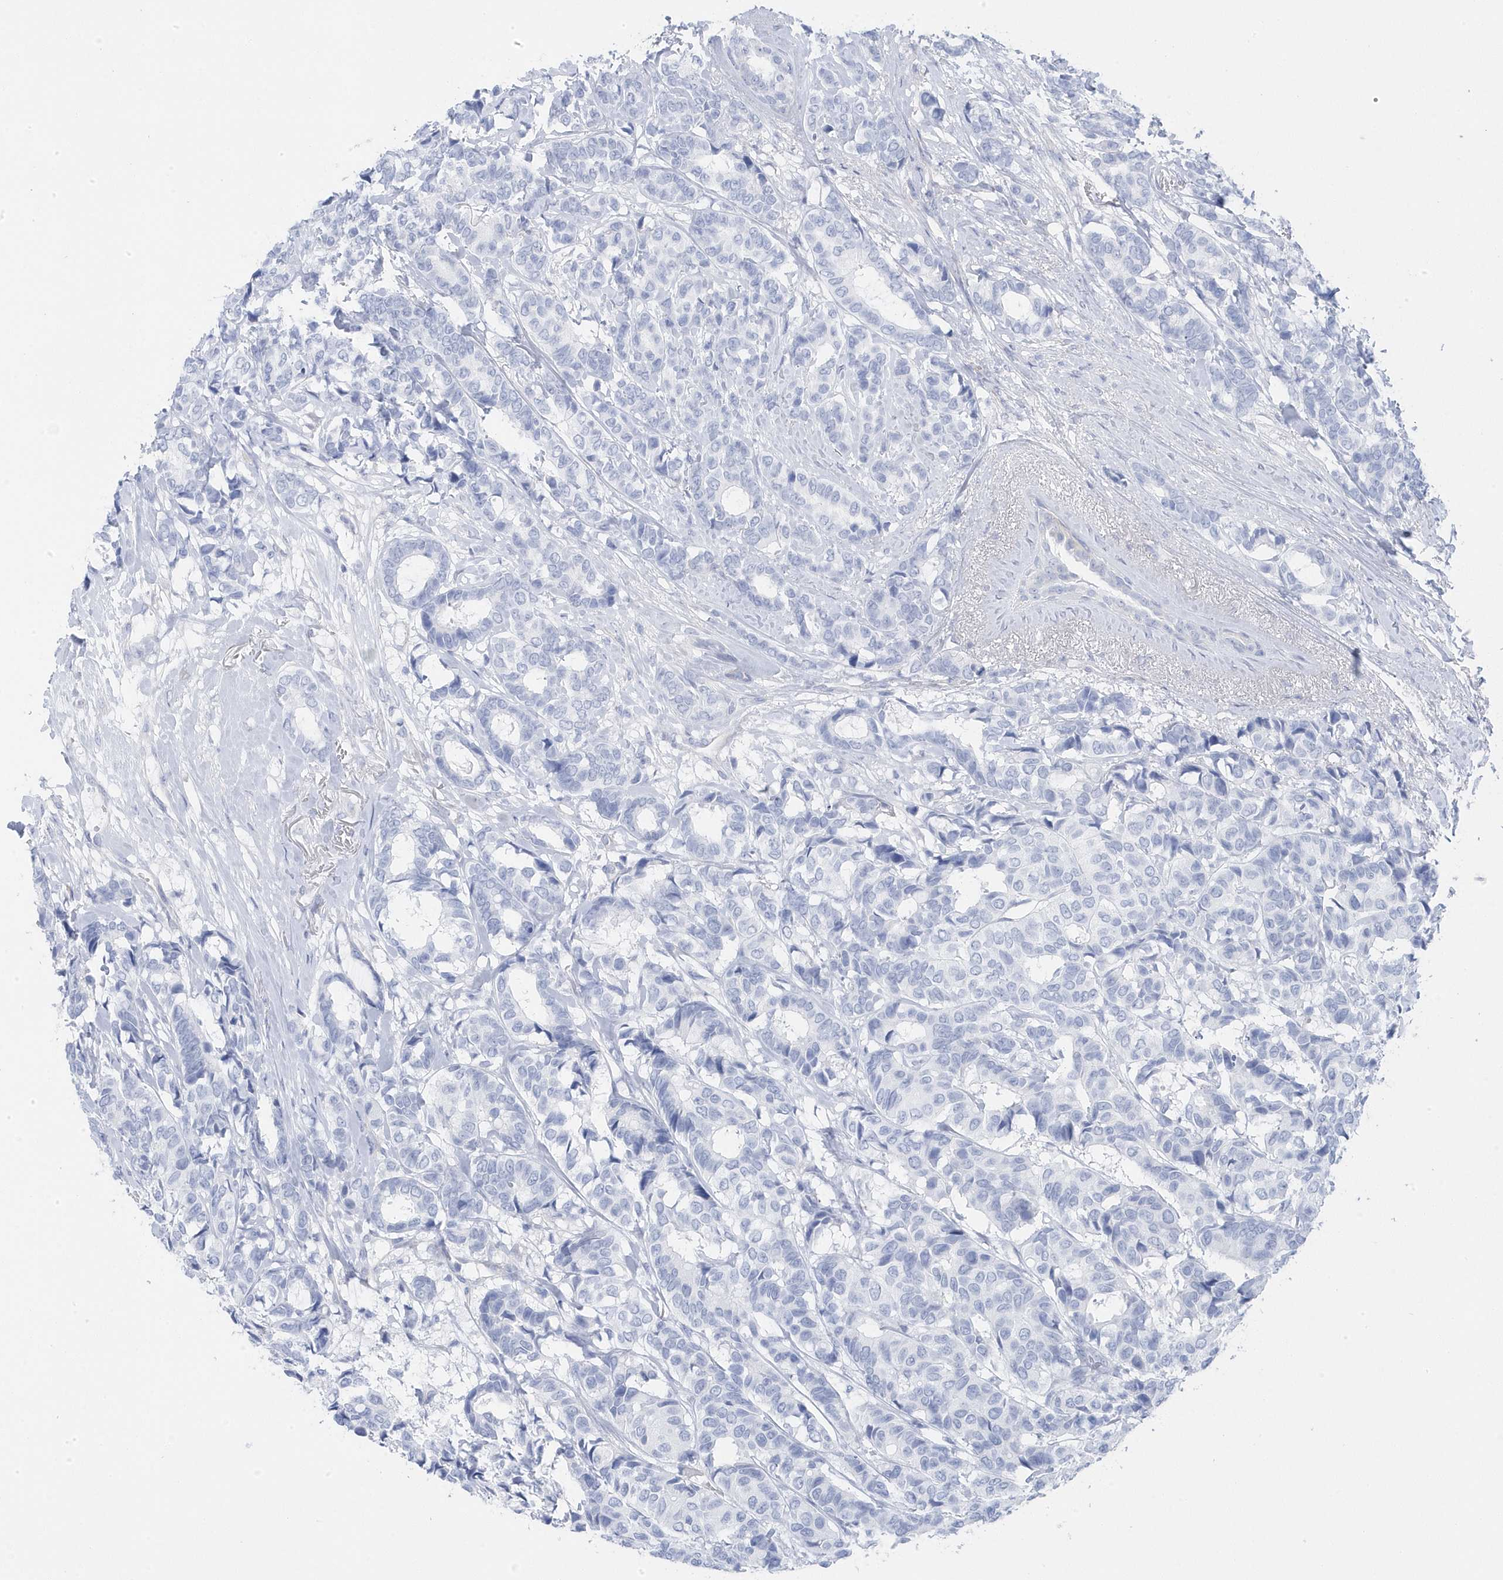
{"staining": {"intensity": "negative", "quantity": "none", "location": "none"}, "tissue": "breast cancer", "cell_type": "Tumor cells", "image_type": "cancer", "snomed": [{"axis": "morphology", "description": "Duct carcinoma"}, {"axis": "topography", "description": "Breast"}], "caption": "A micrograph of human breast cancer (infiltrating ductal carcinoma) is negative for staining in tumor cells.", "gene": "ANAPC1", "patient": {"sex": "female", "age": 87}}